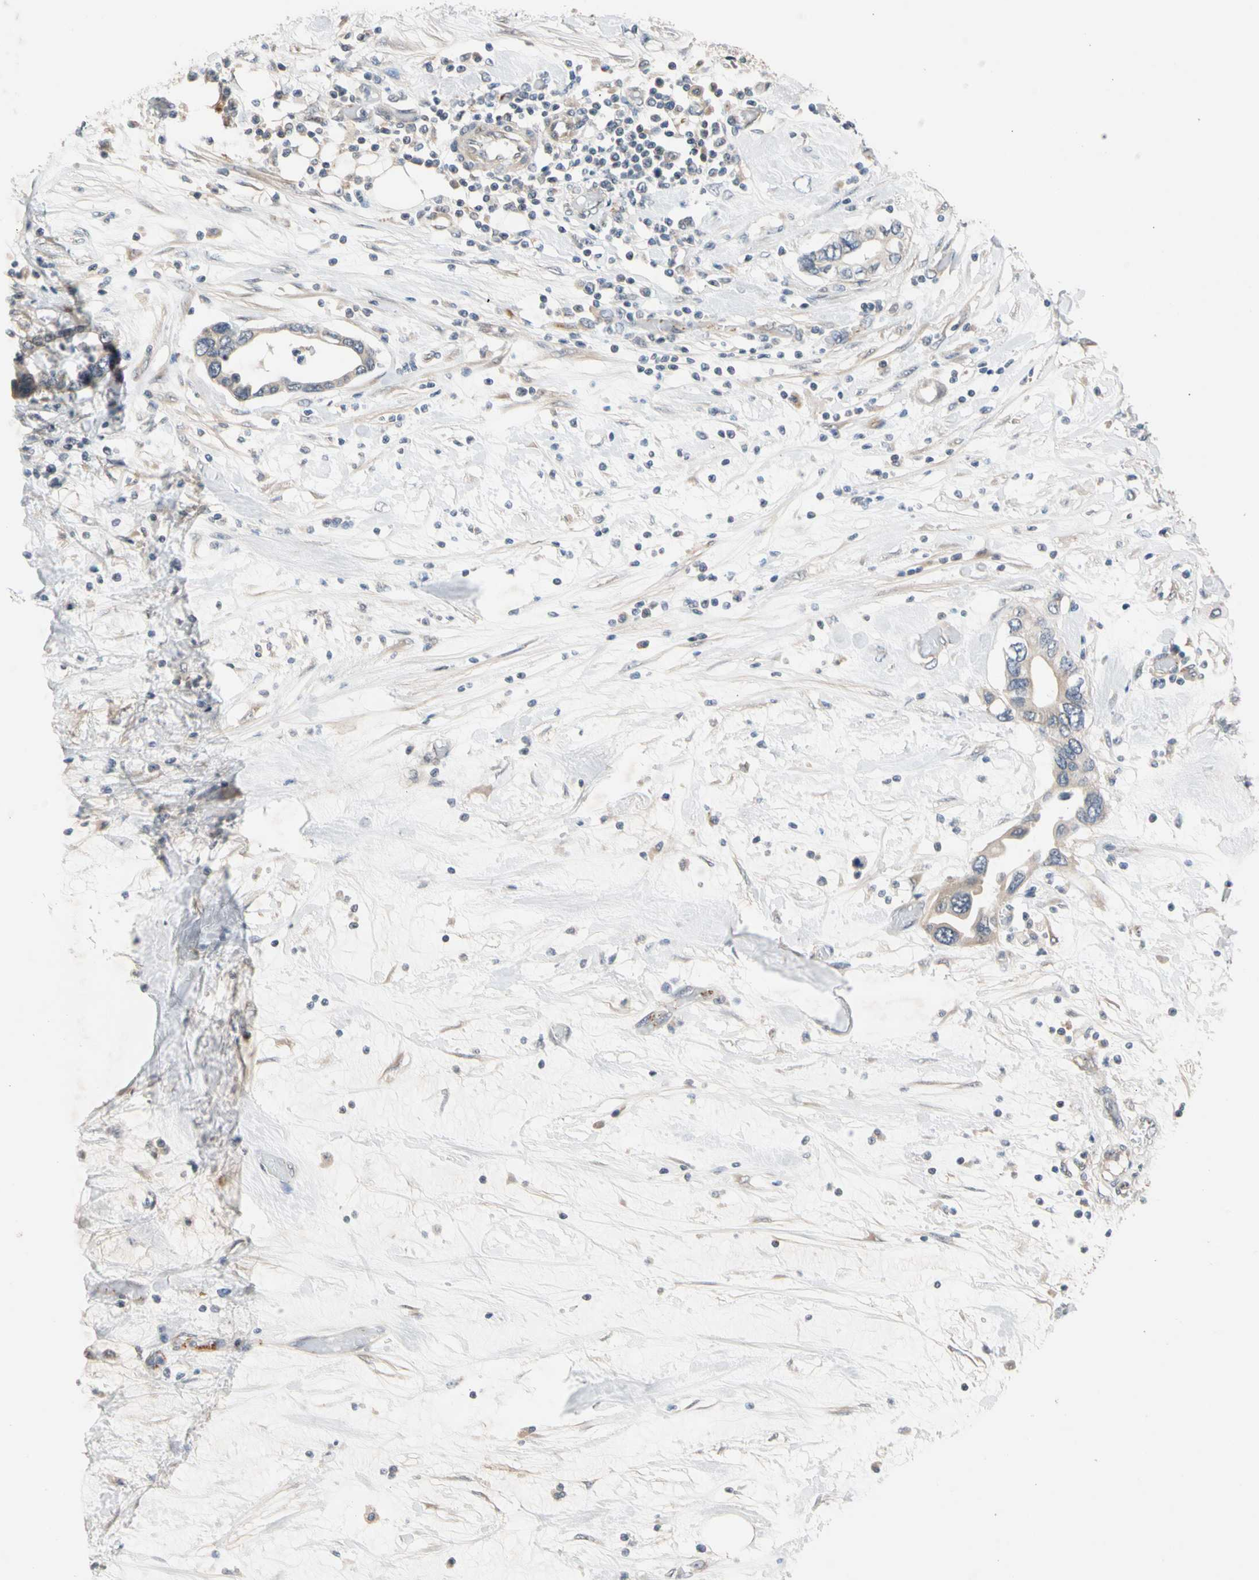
{"staining": {"intensity": "weak", "quantity": "25%-75%", "location": "cytoplasmic/membranous"}, "tissue": "pancreatic cancer", "cell_type": "Tumor cells", "image_type": "cancer", "snomed": [{"axis": "morphology", "description": "Adenocarcinoma, NOS"}, {"axis": "topography", "description": "Pancreas"}], "caption": "Protein expression by immunohistochemistry reveals weak cytoplasmic/membranous staining in approximately 25%-75% of tumor cells in pancreatic cancer.", "gene": "CNST", "patient": {"sex": "female", "age": 57}}